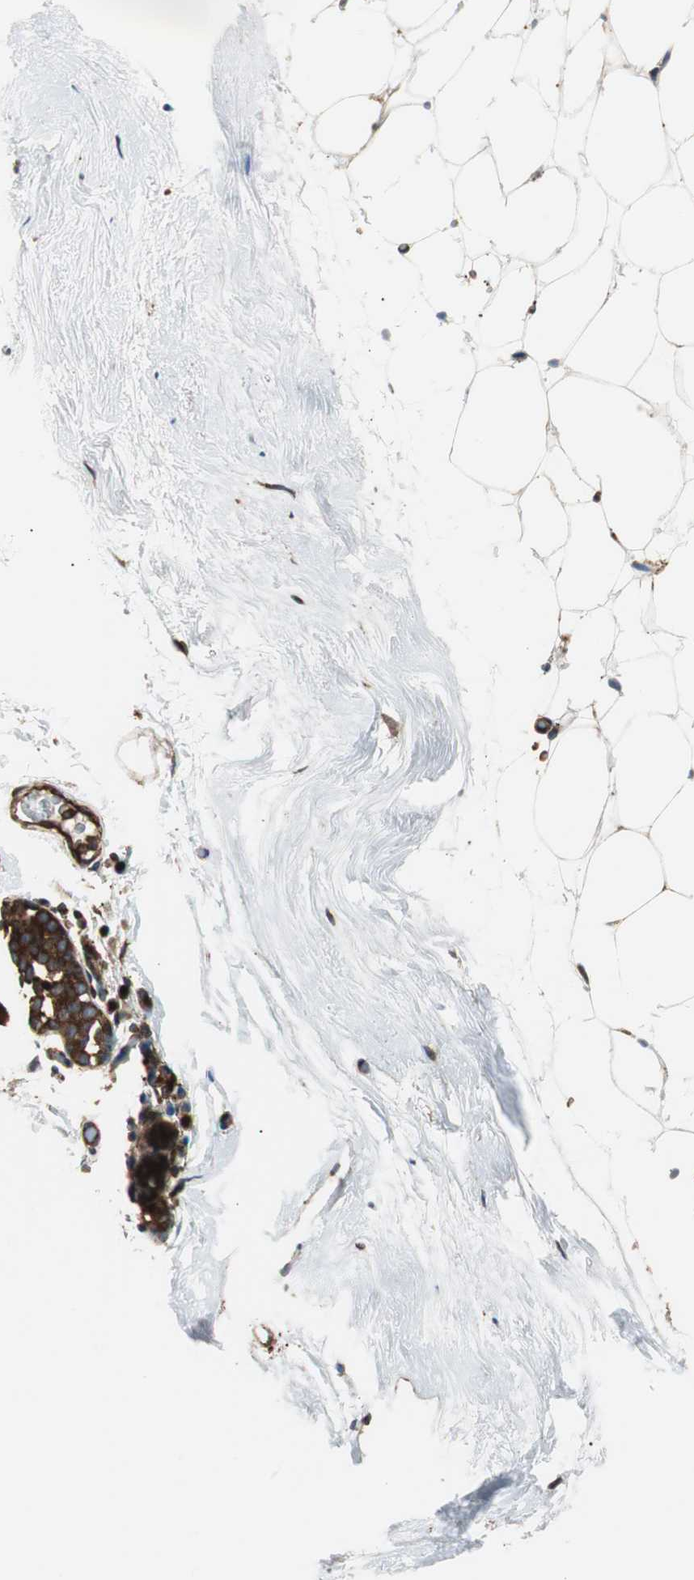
{"staining": {"intensity": "moderate", "quantity": "25%-75%", "location": "cytoplasmic/membranous"}, "tissue": "breast", "cell_type": "Adipocytes", "image_type": "normal", "snomed": [{"axis": "morphology", "description": "Normal tissue, NOS"}, {"axis": "topography", "description": "Breast"}], "caption": "DAB (3,3'-diaminobenzidine) immunohistochemical staining of unremarkable human breast exhibits moderate cytoplasmic/membranous protein staining in approximately 25%-75% of adipocytes. The staining is performed using DAB brown chromogen to label protein expression. The nuclei are counter-stained blue using hematoxylin.", "gene": "RELA", "patient": {"sex": "female", "age": 75}}